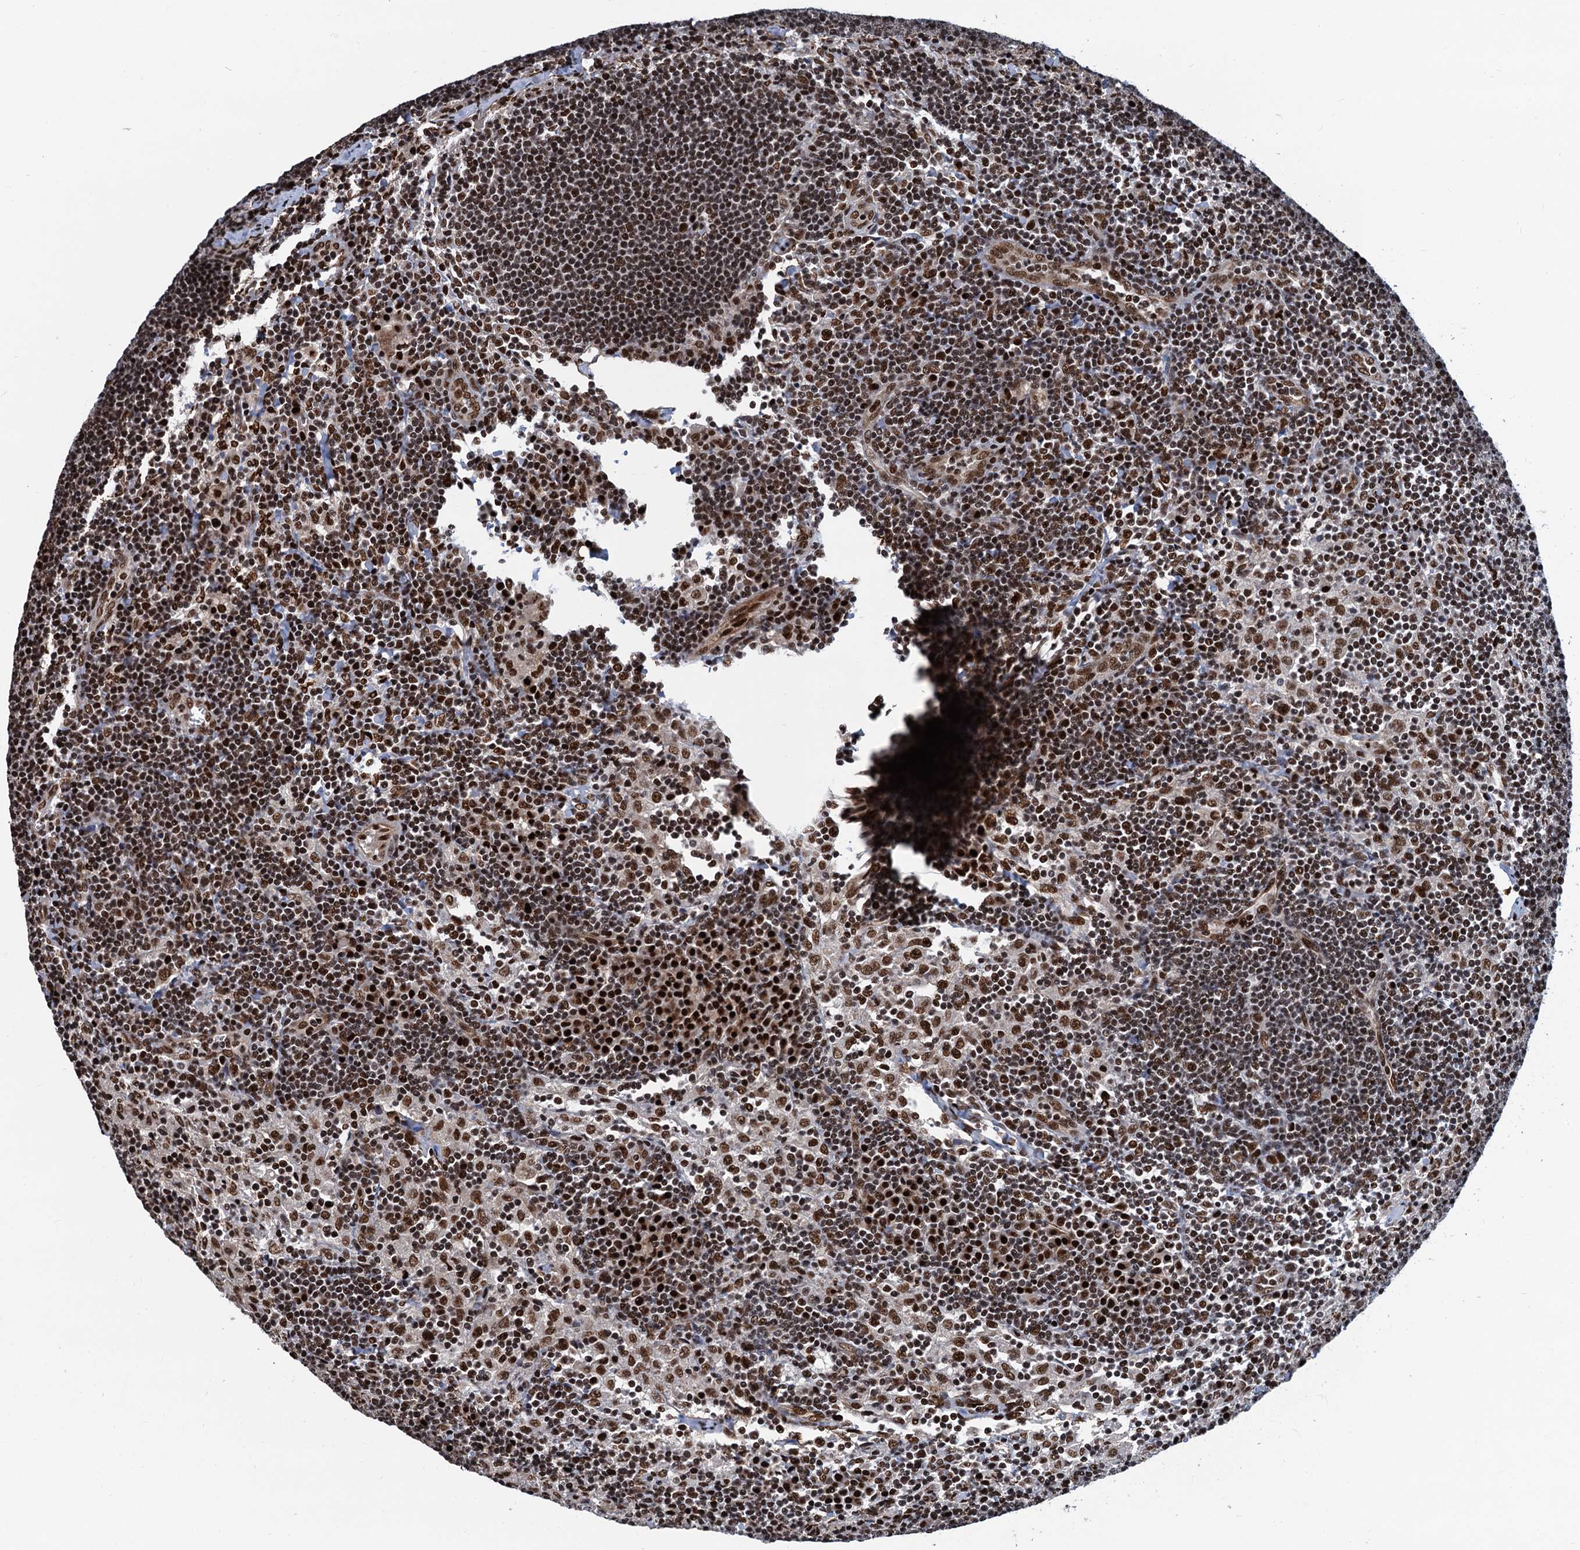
{"staining": {"intensity": "strong", "quantity": ">75%", "location": "nuclear"}, "tissue": "lymph node", "cell_type": "Germinal center cells", "image_type": "normal", "snomed": [{"axis": "morphology", "description": "Normal tissue, NOS"}, {"axis": "topography", "description": "Lymph node"}], "caption": "A brown stain highlights strong nuclear positivity of a protein in germinal center cells of benign lymph node. The protein of interest is shown in brown color, while the nuclei are stained blue.", "gene": "PPP4R1", "patient": {"sex": "male", "age": 24}}